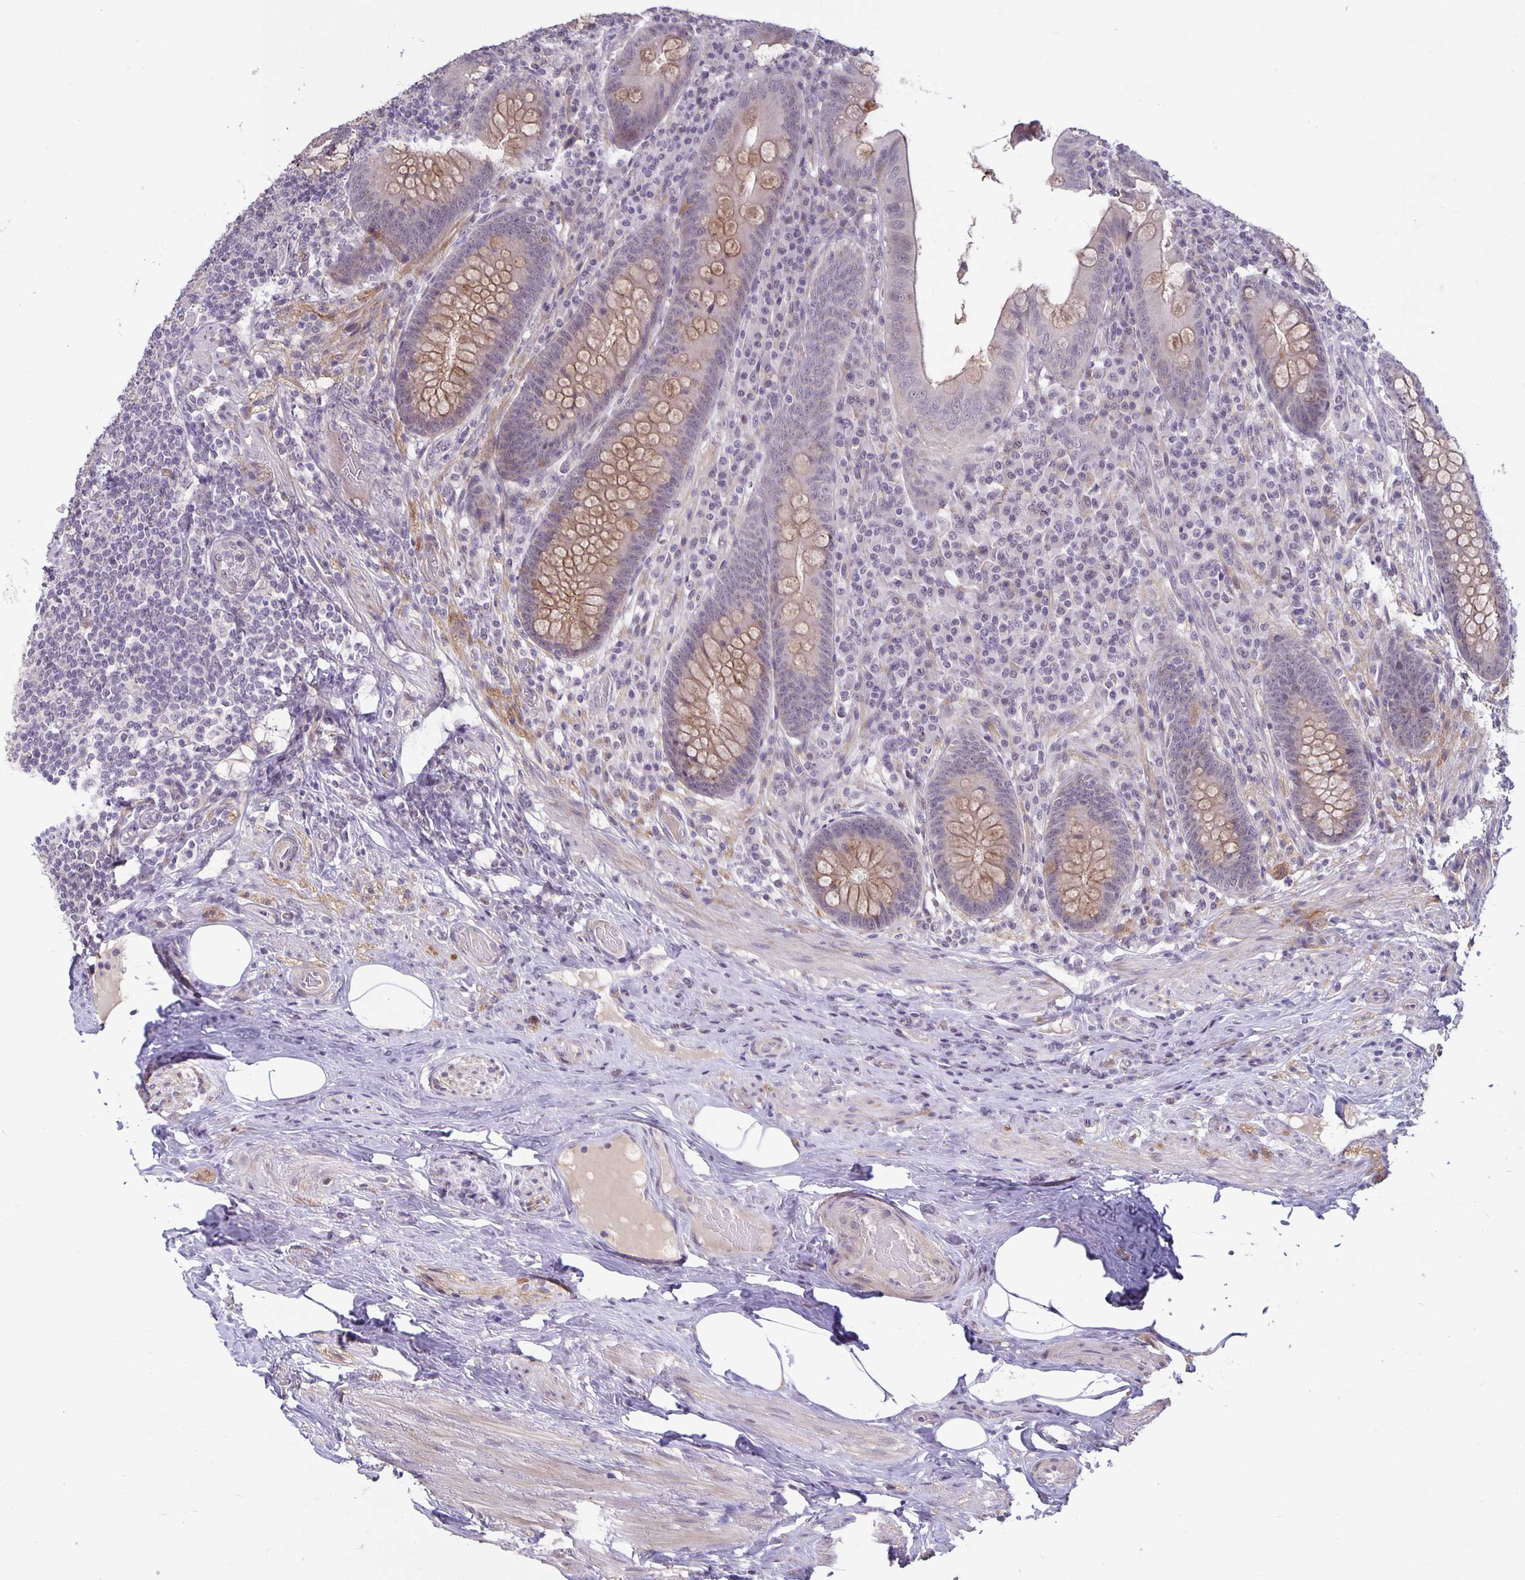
{"staining": {"intensity": "weak", "quantity": "25%-75%", "location": "cytoplasmic/membranous"}, "tissue": "appendix", "cell_type": "Glandular cells", "image_type": "normal", "snomed": [{"axis": "morphology", "description": "Normal tissue, NOS"}, {"axis": "topography", "description": "Appendix"}], "caption": "Immunohistochemistry photomicrograph of benign human appendix stained for a protein (brown), which demonstrates low levels of weak cytoplasmic/membranous expression in approximately 25%-75% of glandular cells.", "gene": "ARVCF", "patient": {"sex": "male", "age": 71}}